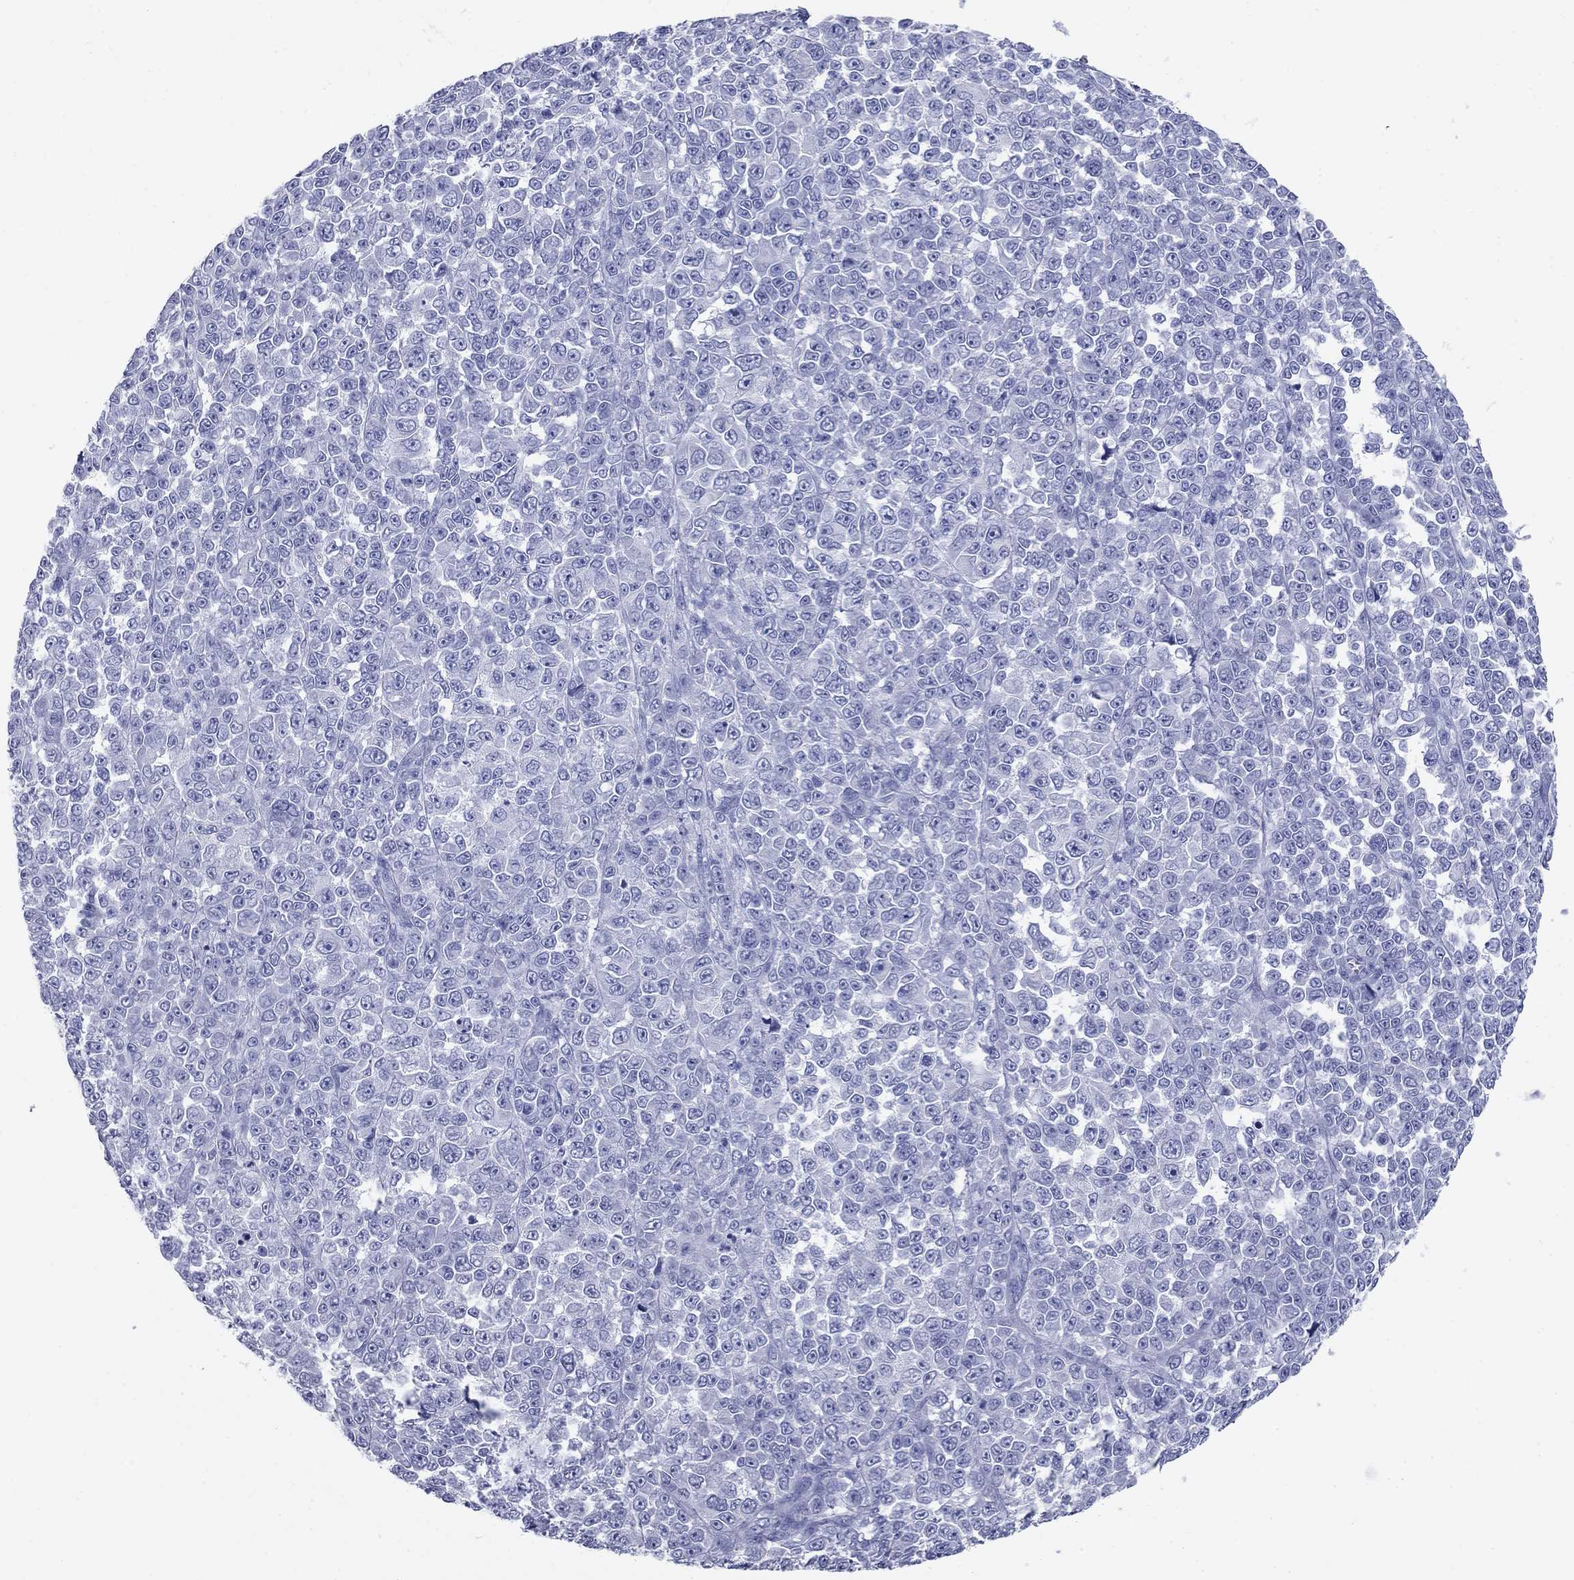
{"staining": {"intensity": "negative", "quantity": "none", "location": "none"}, "tissue": "melanoma", "cell_type": "Tumor cells", "image_type": "cancer", "snomed": [{"axis": "morphology", "description": "Malignant melanoma, NOS"}, {"axis": "topography", "description": "Skin"}], "caption": "Malignant melanoma was stained to show a protein in brown. There is no significant expression in tumor cells.", "gene": "NPPA", "patient": {"sex": "female", "age": 95}}